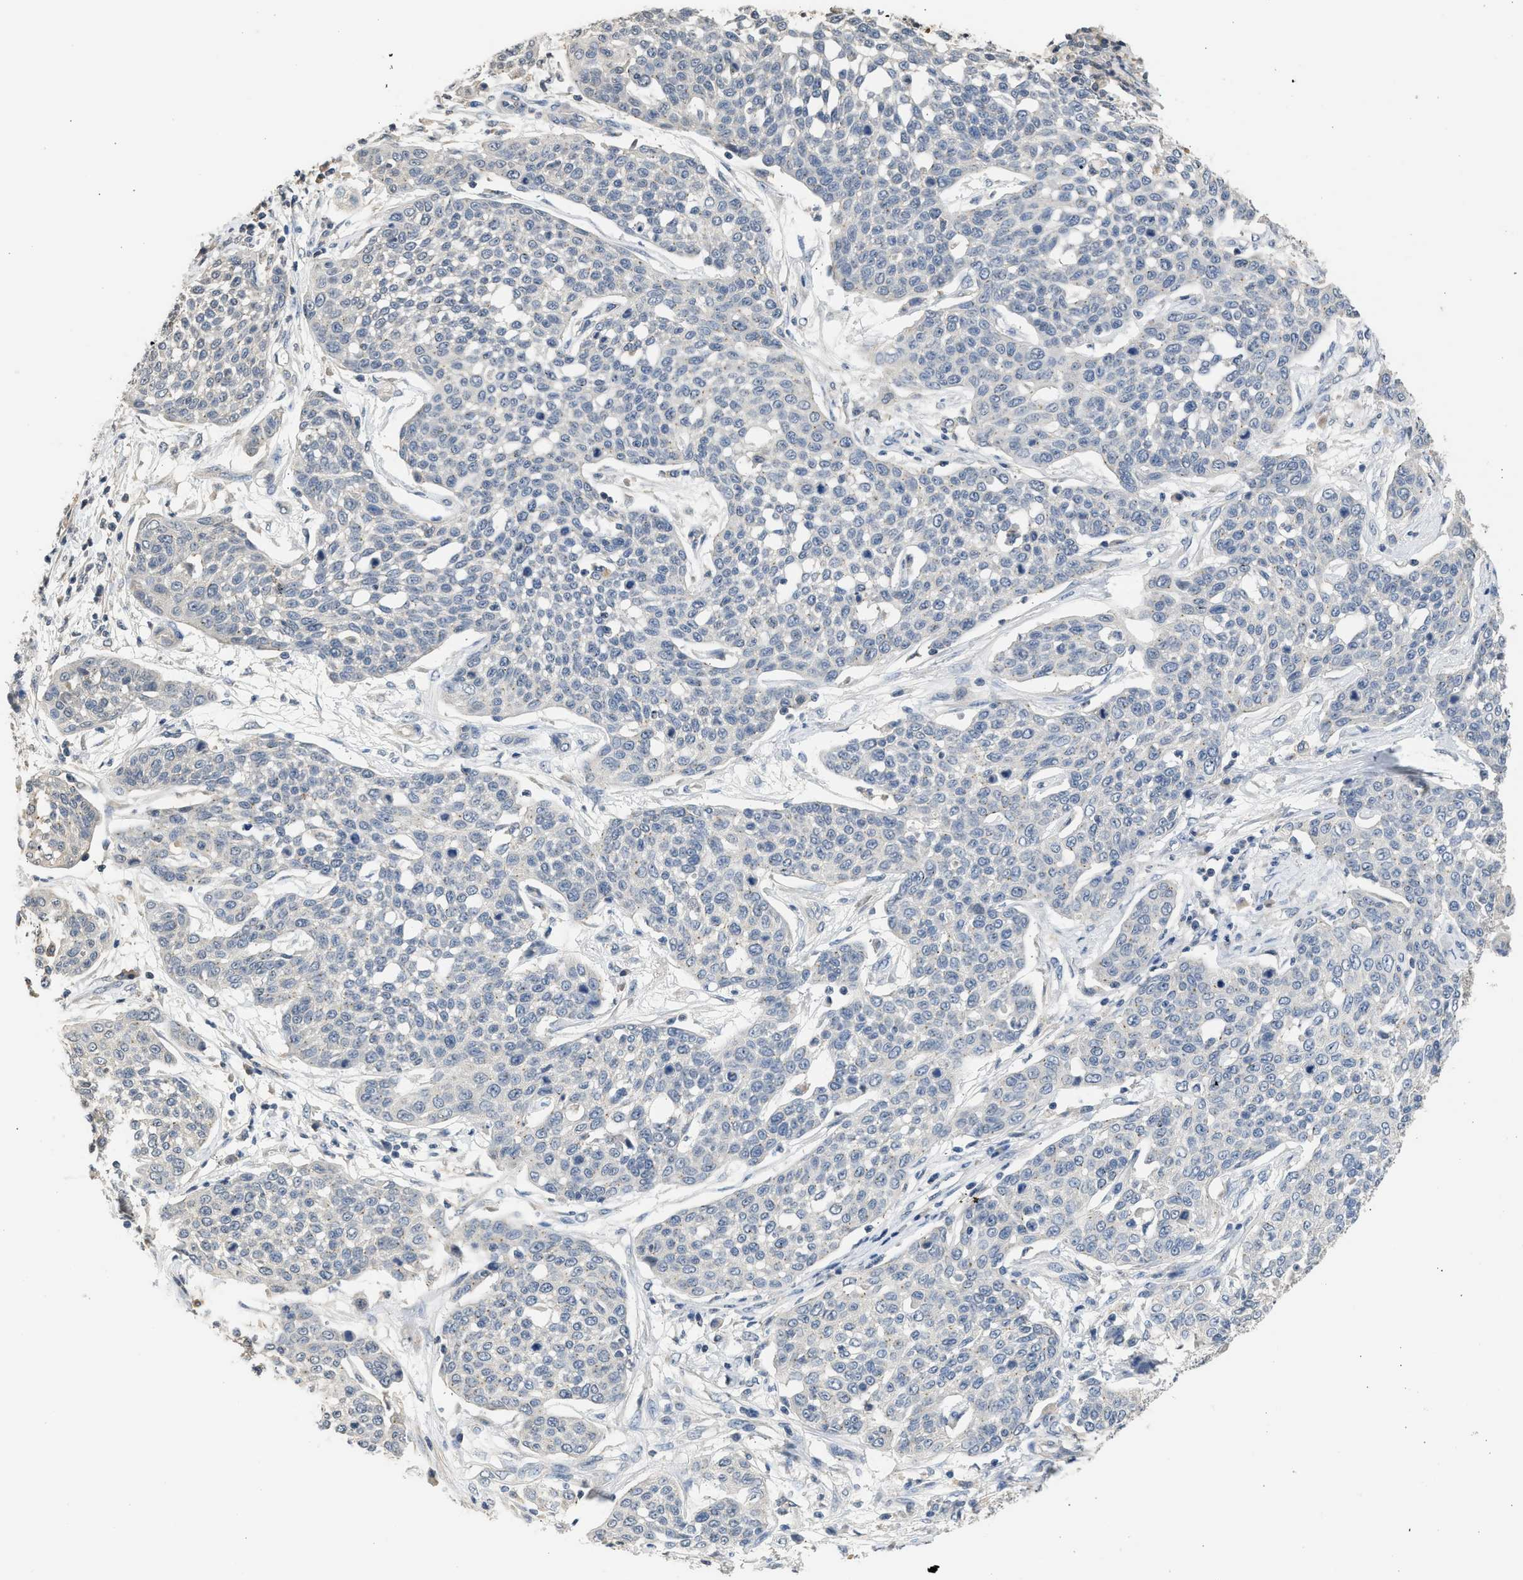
{"staining": {"intensity": "negative", "quantity": "none", "location": "none"}, "tissue": "cervical cancer", "cell_type": "Tumor cells", "image_type": "cancer", "snomed": [{"axis": "morphology", "description": "Squamous cell carcinoma, NOS"}, {"axis": "topography", "description": "Cervix"}], "caption": "A histopathology image of squamous cell carcinoma (cervical) stained for a protein demonstrates no brown staining in tumor cells. (Brightfield microscopy of DAB (3,3'-diaminobenzidine) IHC at high magnification).", "gene": "SULT2A1", "patient": {"sex": "female", "age": 34}}